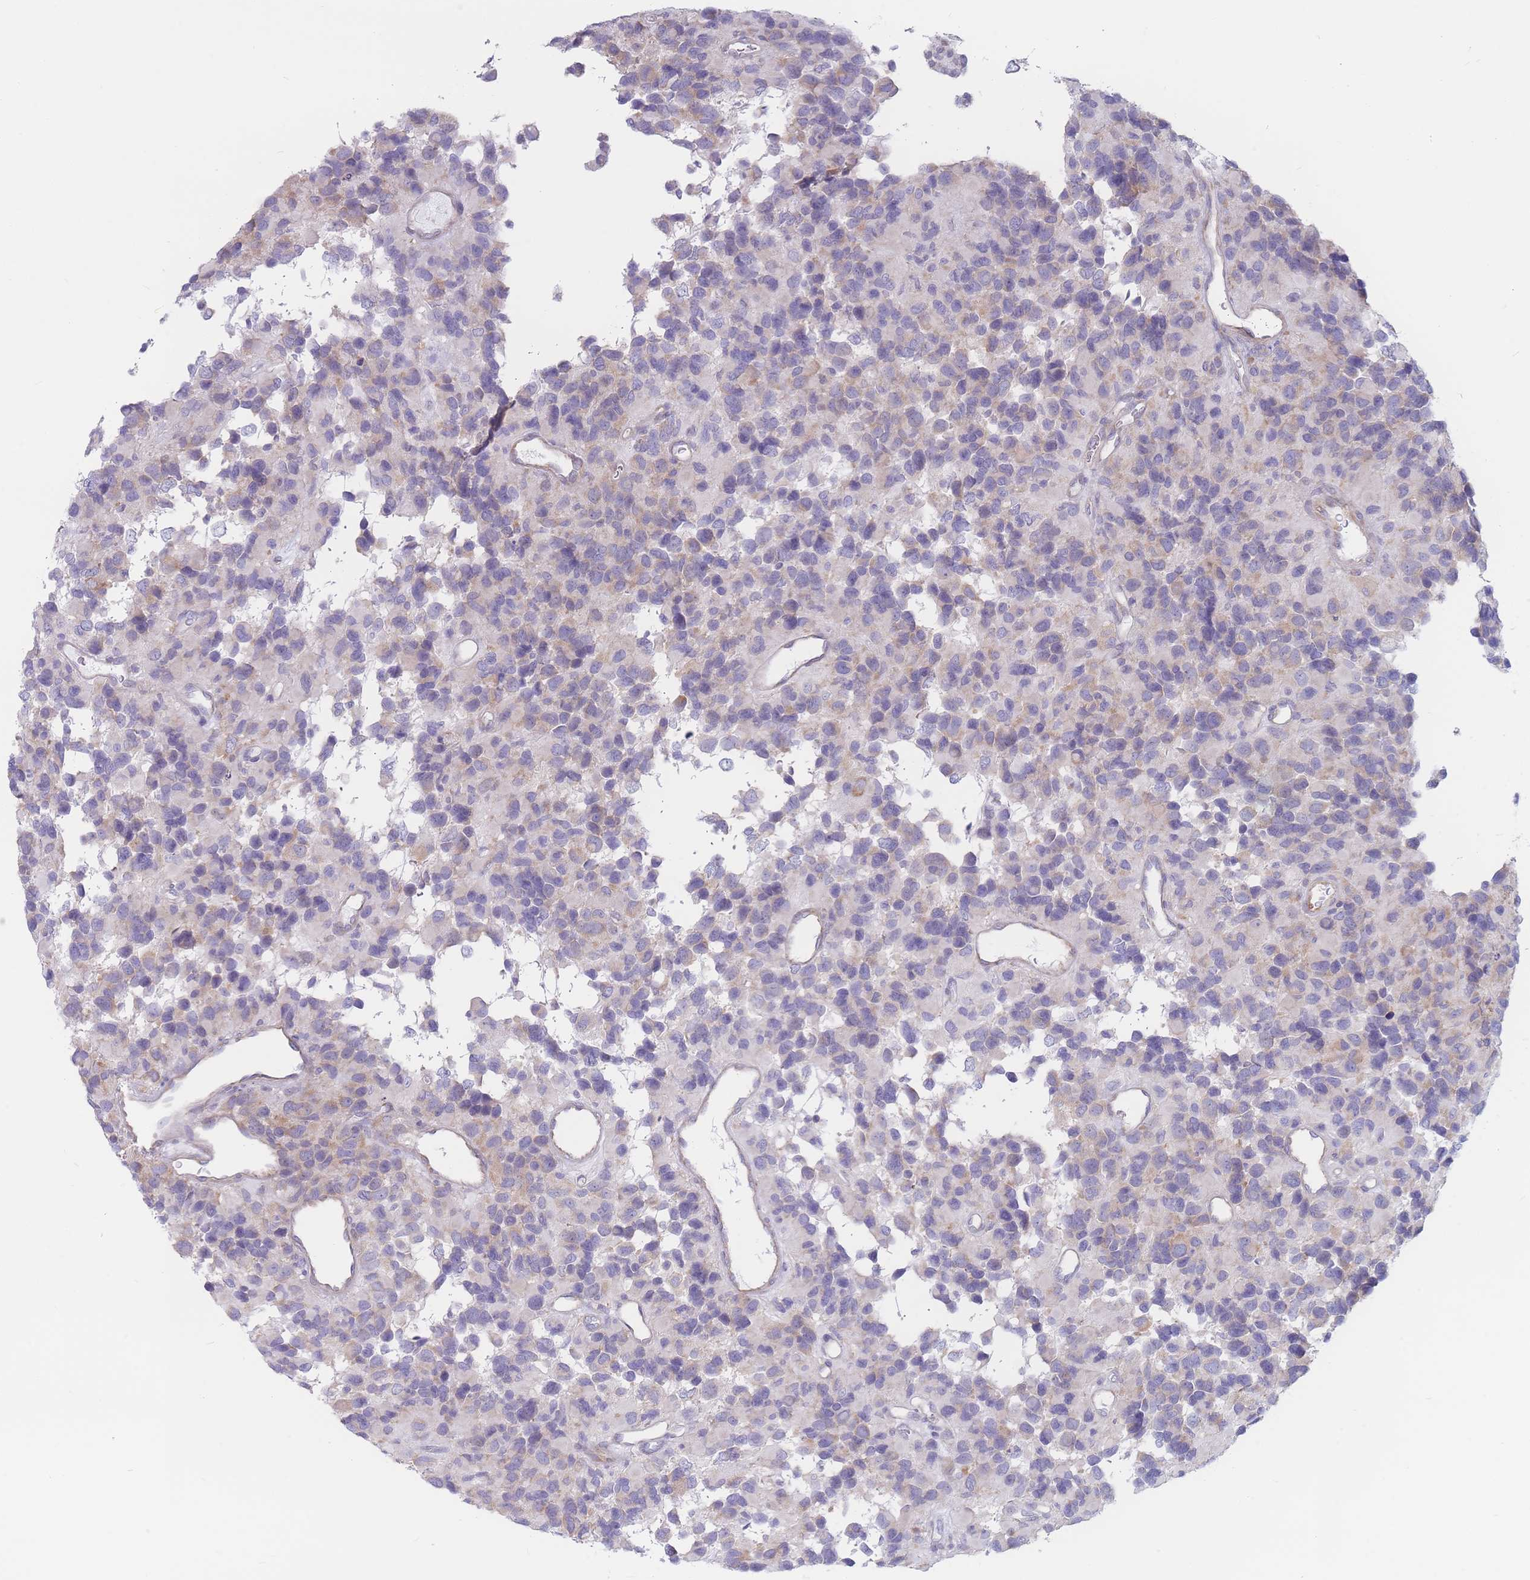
{"staining": {"intensity": "negative", "quantity": "none", "location": "none"}, "tissue": "glioma", "cell_type": "Tumor cells", "image_type": "cancer", "snomed": [{"axis": "morphology", "description": "Glioma, malignant, High grade"}, {"axis": "topography", "description": "Brain"}], "caption": "IHC of glioma displays no staining in tumor cells. (IHC, brightfield microscopy, high magnification).", "gene": "RPL8", "patient": {"sex": "male", "age": 77}}